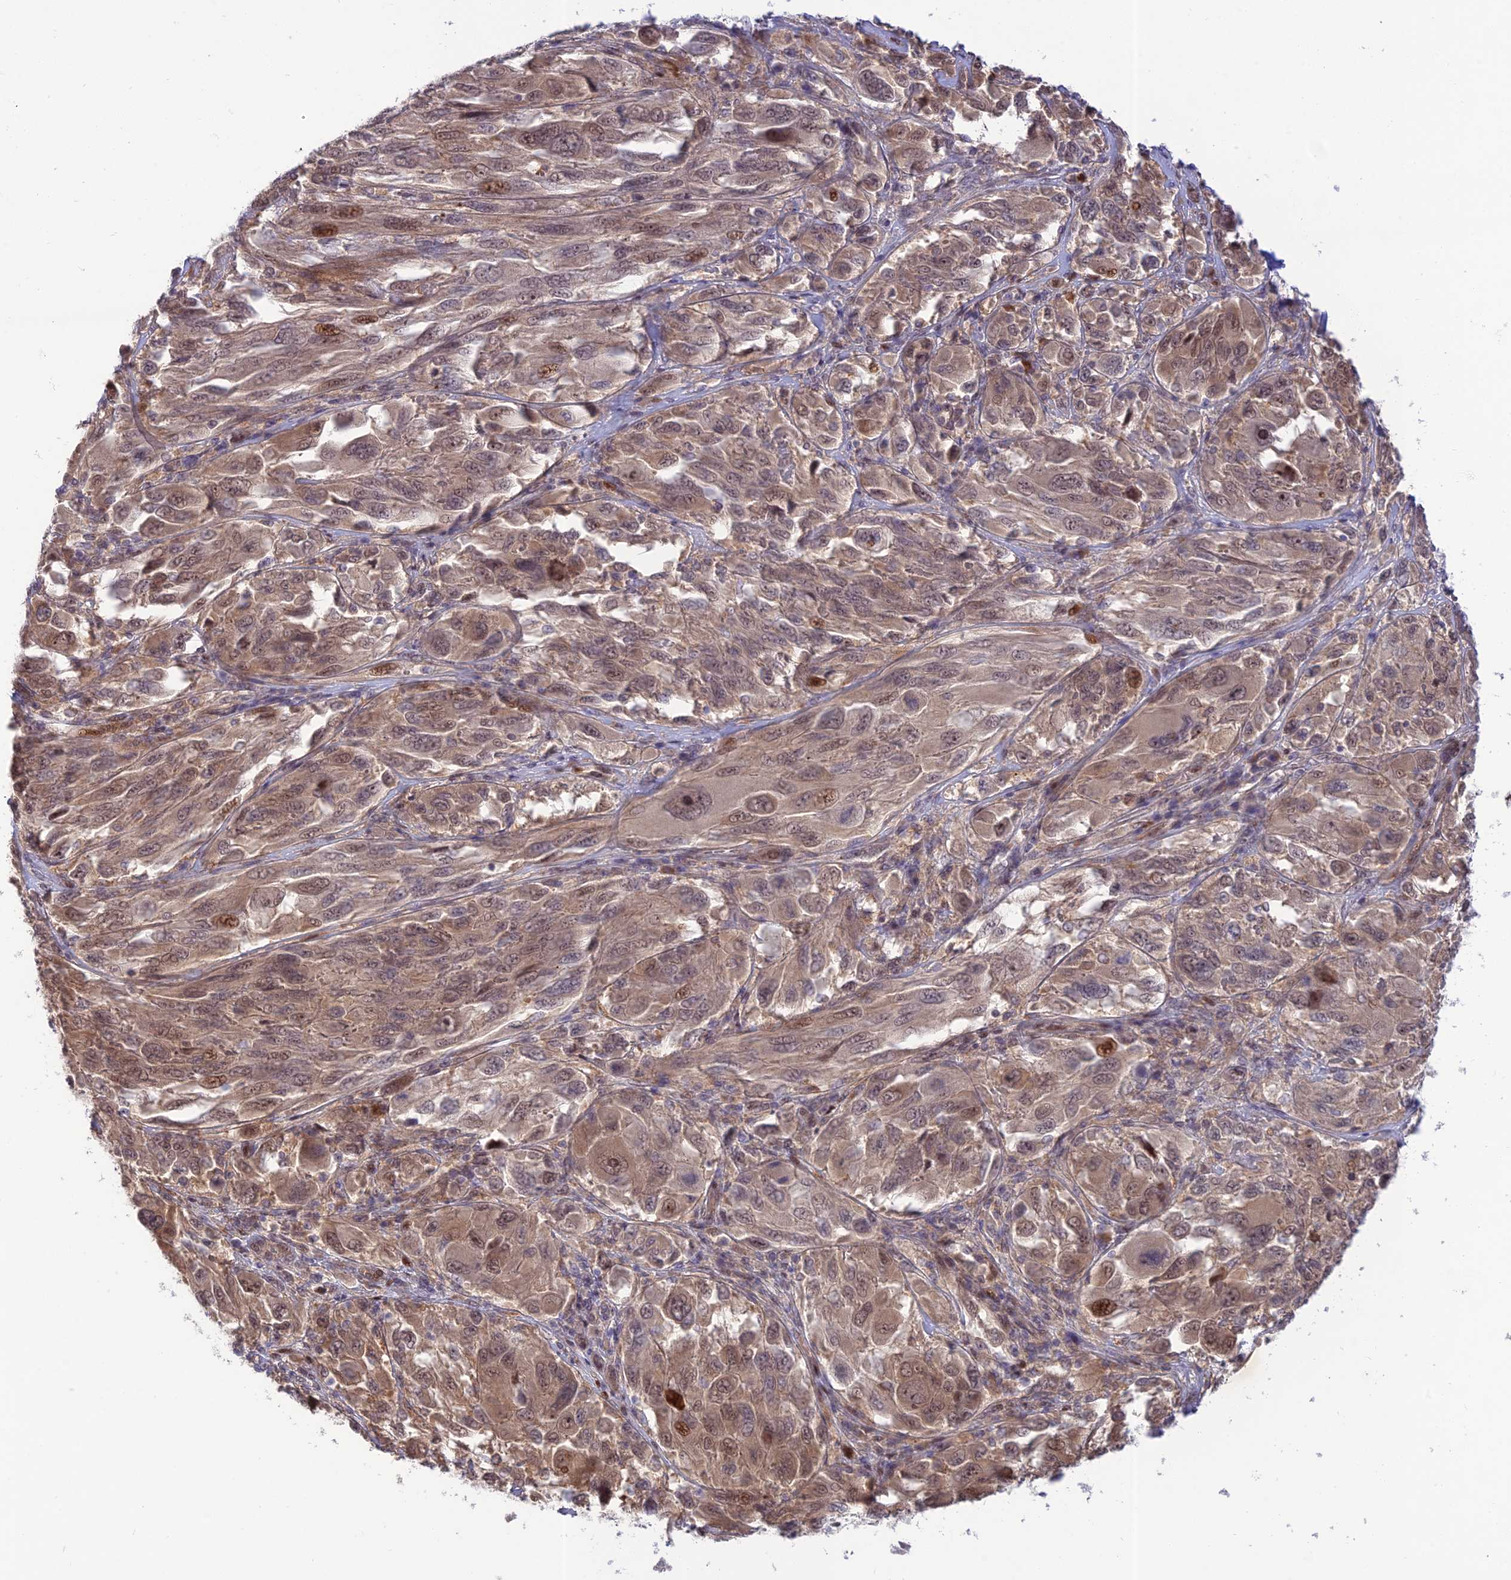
{"staining": {"intensity": "moderate", "quantity": "25%-75%", "location": "nuclear"}, "tissue": "melanoma", "cell_type": "Tumor cells", "image_type": "cancer", "snomed": [{"axis": "morphology", "description": "Malignant melanoma, NOS"}, {"axis": "topography", "description": "Skin"}], "caption": "Human melanoma stained with a brown dye displays moderate nuclear positive staining in approximately 25%-75% of tumor cells.", "gene": "ZNF584", "patient": {"sex": "female", "age": 91}}